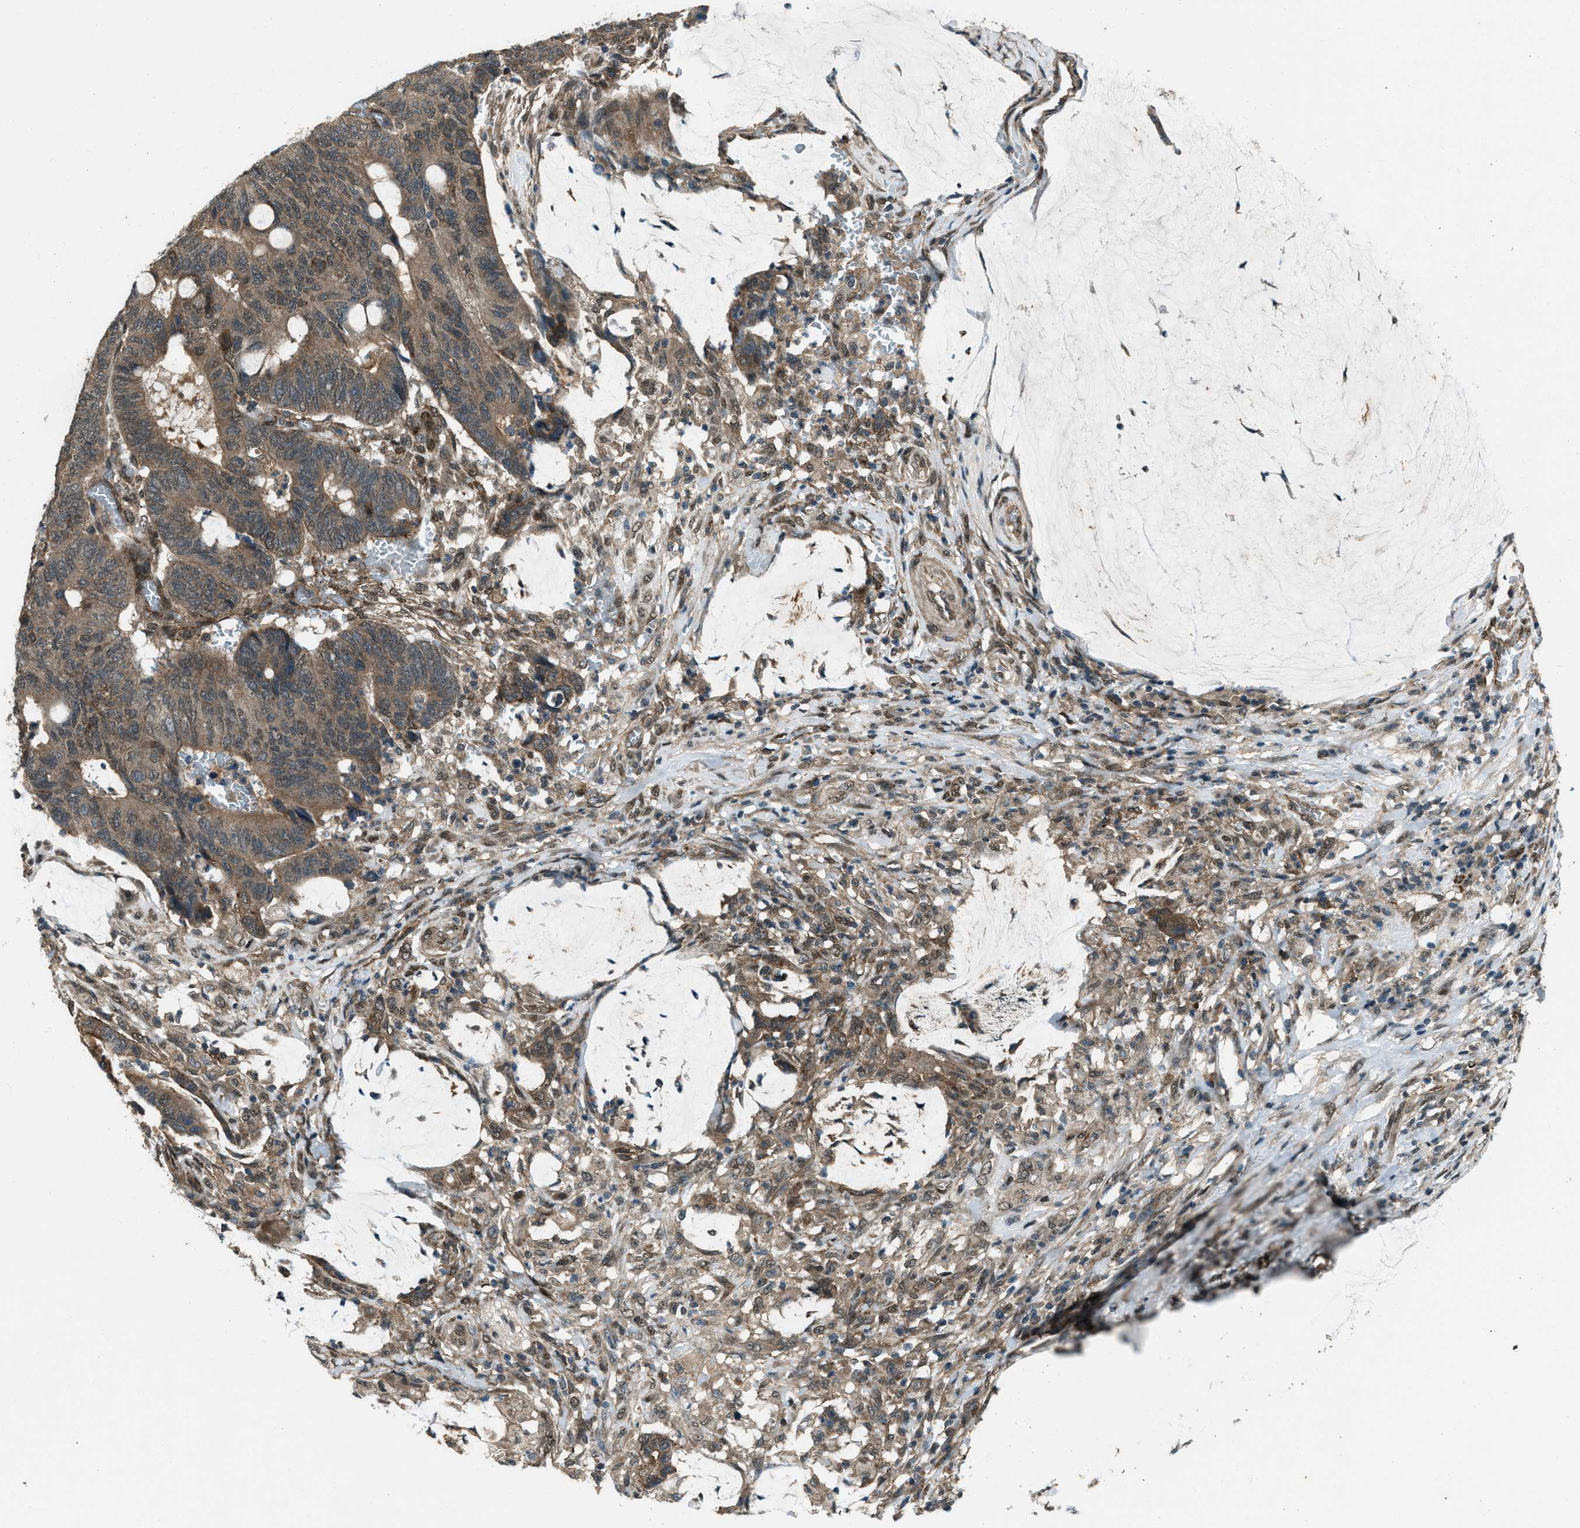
{"staining": {"intensity": "moderate", "quantity": ">75%", "location": "cytoplasmic/membranous"}, "tissue": "colorectal cancer", "cell_type": "Tumor cells", "image_type": "cancer", "snomed": [{"axis": "morphology", "description": "Normal tissue, NOS"}, {"axis": "morphology", "description": "Adenocarcinoma, NOS"}, {"axis": "topography", "description": "Rectum"}, {"axis": "topography", "description": "Peripheral nerve tissue"}], "caption": "Colorectal adenocarcinoma tissue displays moderate cytoplasmic/membranous expression in approximately >75% of tumor cells", "gene": "SVIL", "patient": {"sex": "male", "age": 92}}